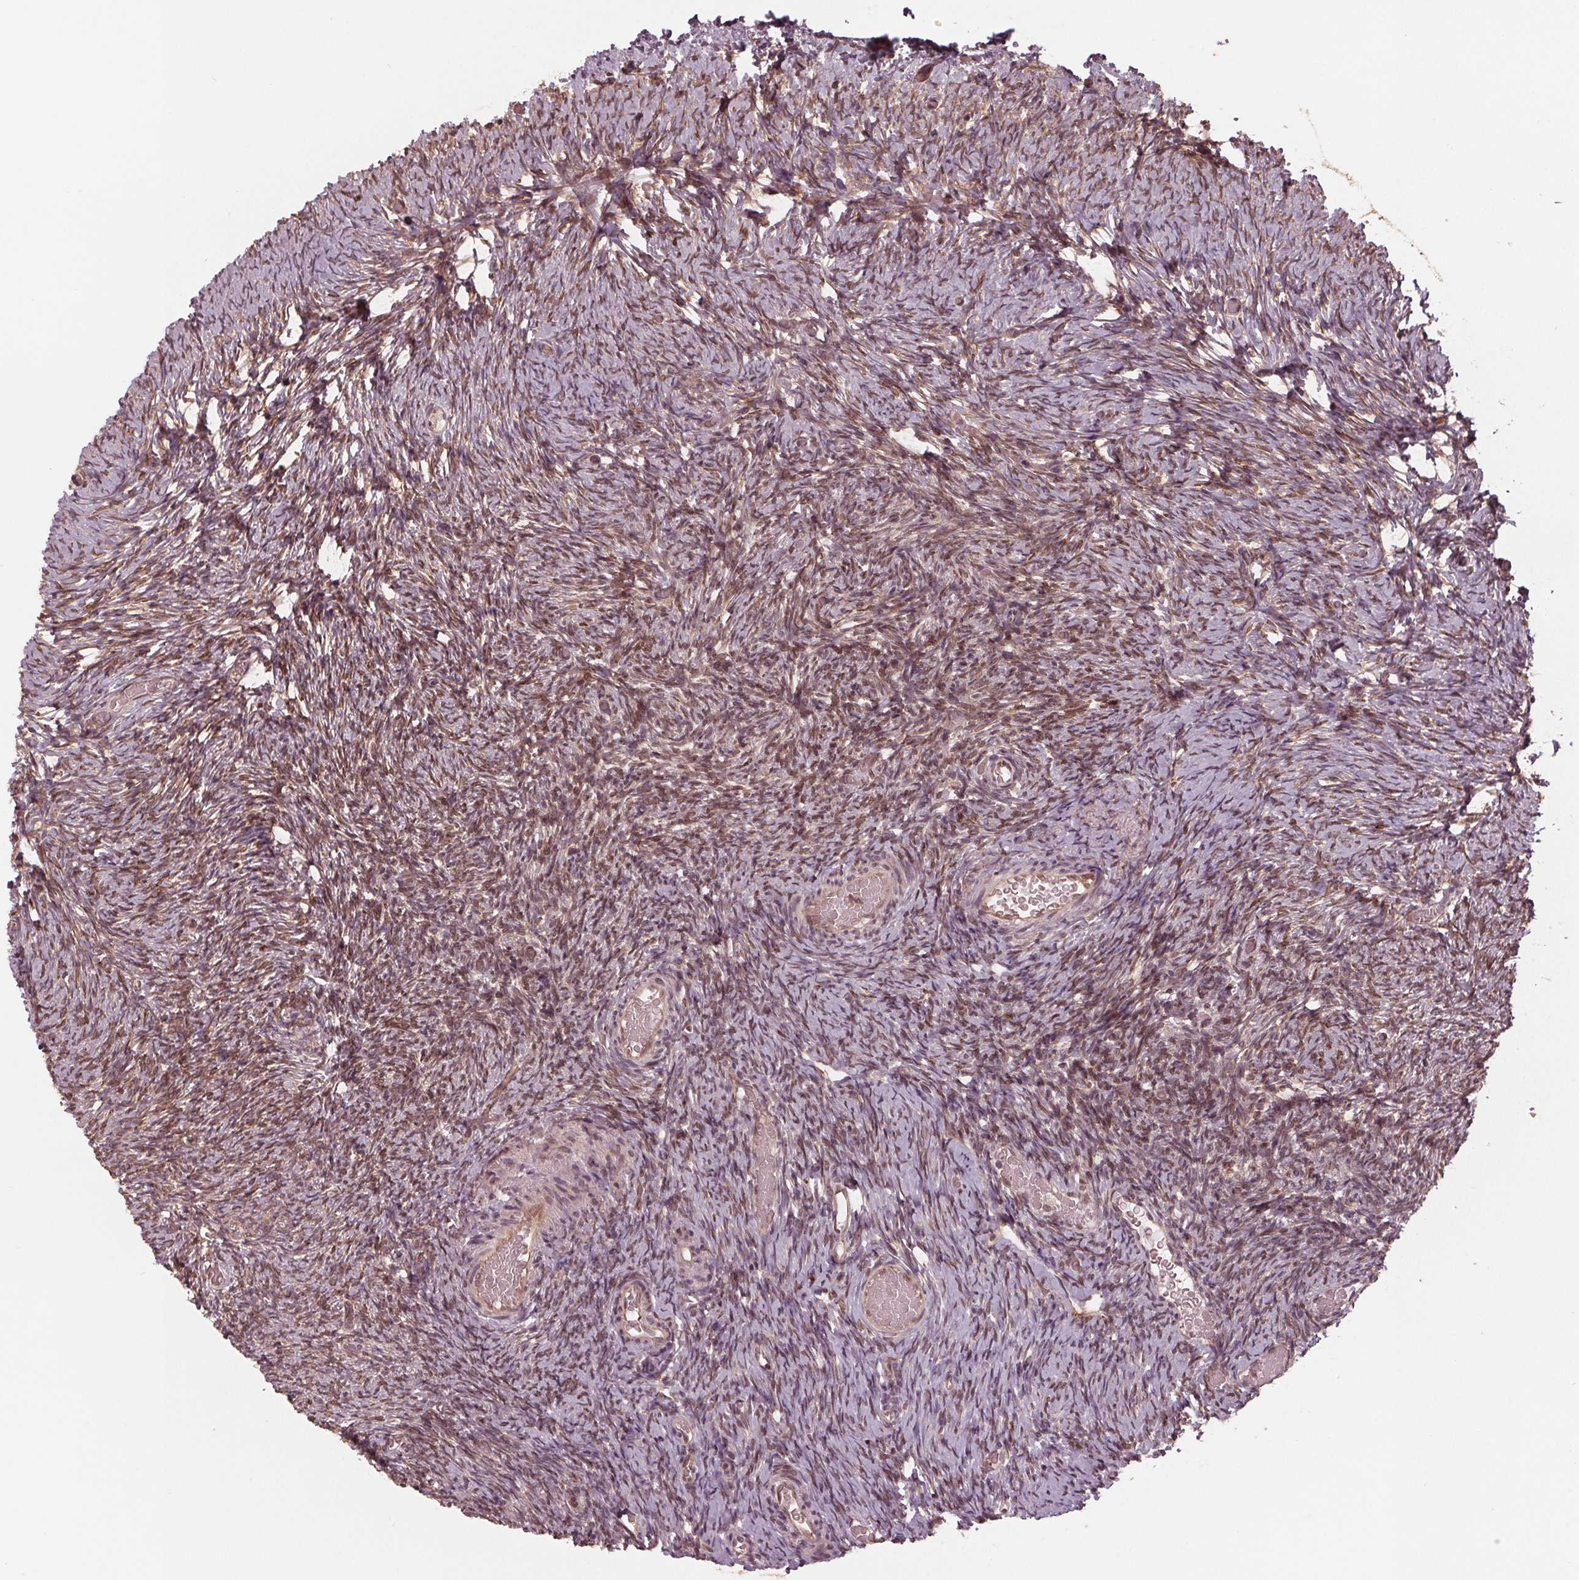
{"staining": {"intensity": "moderate", "quantity": ">75%", "location": "nuclear"}, "tissue": "ovary", "cell_type": "Follicle cells", "image_type": "normal", "snomed": [{"axis": "morphology", "description": "Normal tissue, NOS"}, {"axis": "topography", "description": "Ovary"}], "caption": "Immunohistochemical staining of unremarkable human ovary displays moderate nuclear protein expression in about >75% of follicle cells. Immunohistochemistry stains the protein in brown and the nuclei are stained blue.", "gene": "ZNF471", "patient": {"sex": "female", "age": 39}}